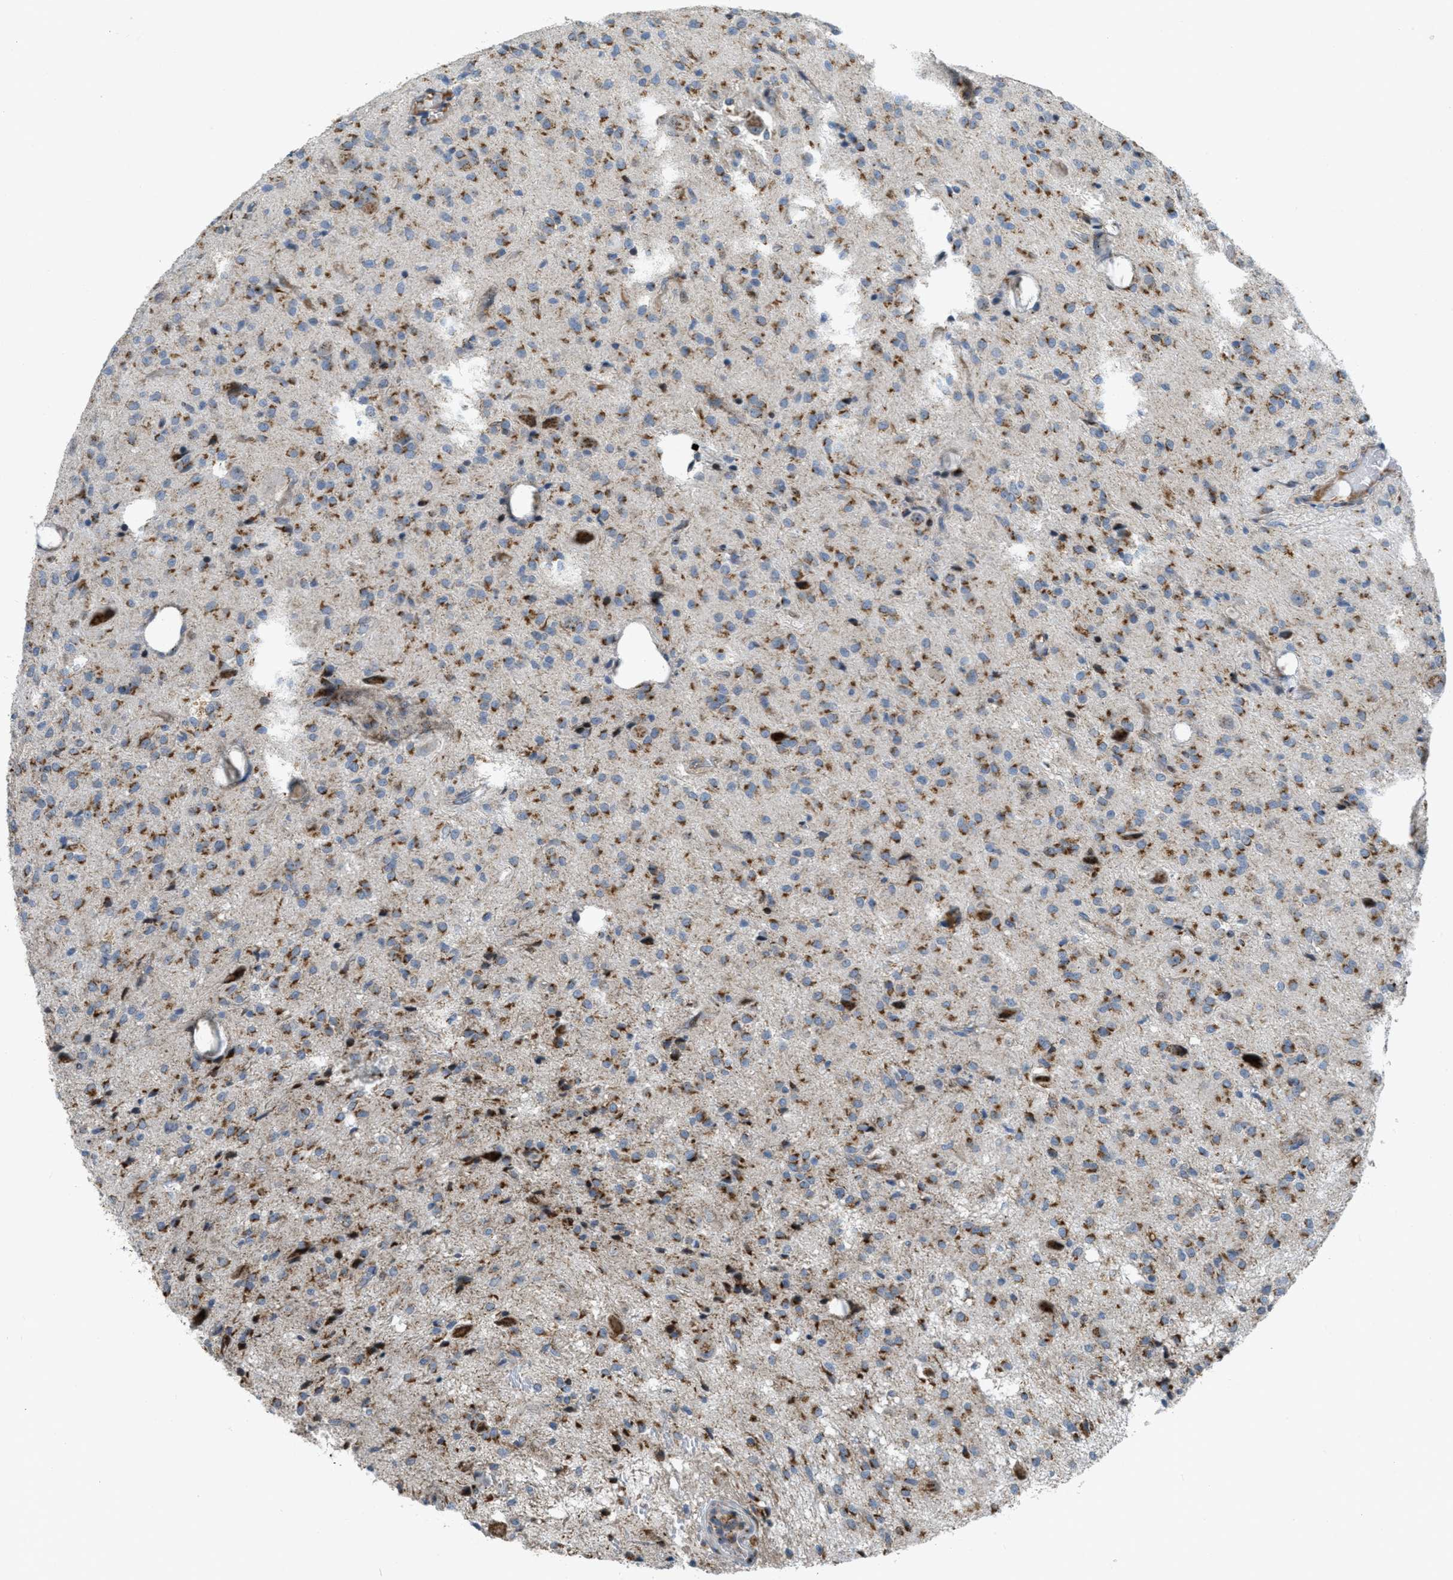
{"staining": {"intensity": "moderate", "quantity": ">75%", "location": "cytoplasmic/membranous"}, "tissue": "glioma", "cell_type": "Tumor cells", "image_type": "cancer", "snomed": [{"axis": "morphology", "description": "Glioma, malignant, High grade"}, {"axis": "topography", "description": "Brain"}], "caption": "A brown stain shows moderate cytoplasmic/membranous staining of a protein in malignant glioma (high-grade) tumor cells.", "gene": "ZFPL1", "patient": {"sex": "female", "age": 59}}